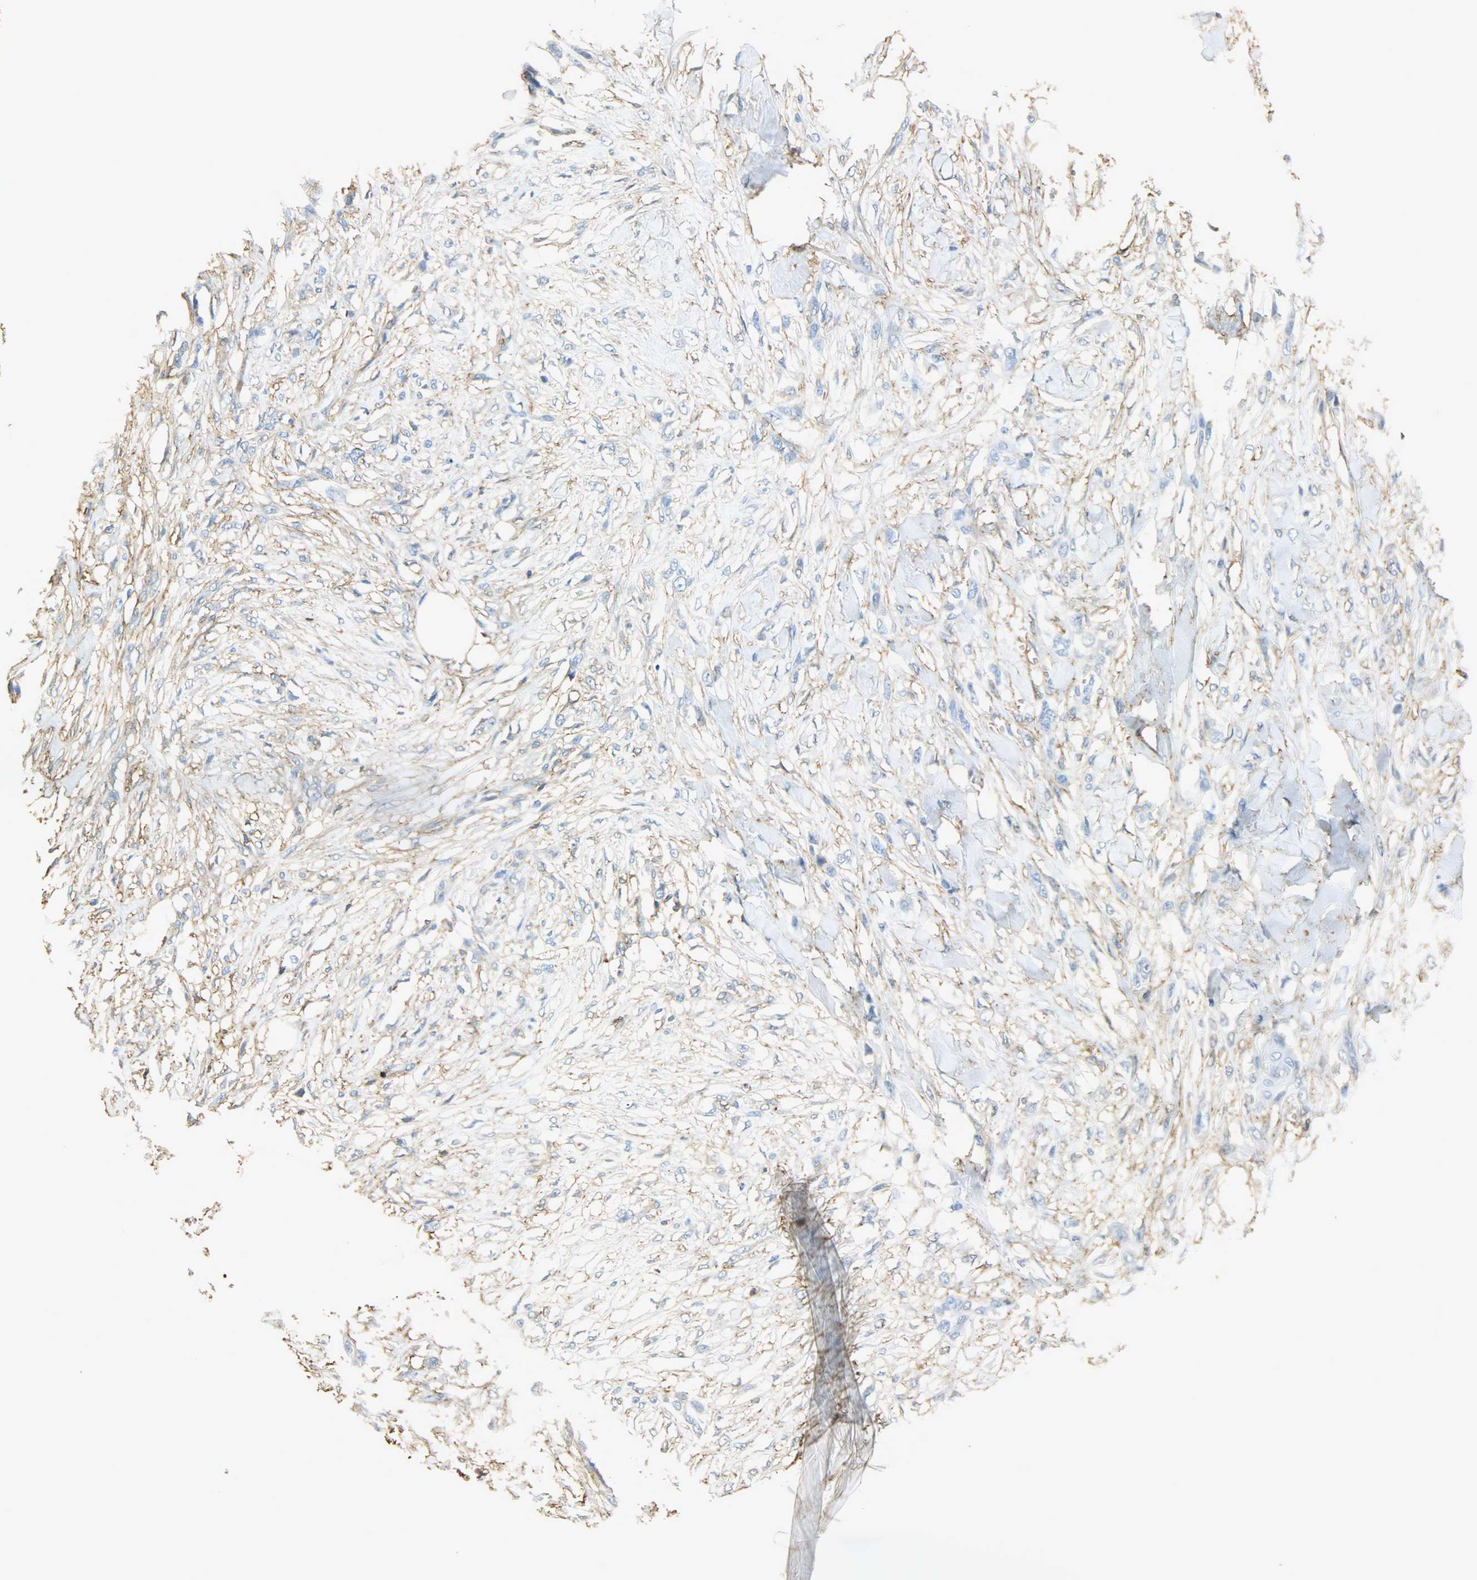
{"staining": {"intensity": "negative", "quantity": "none", "location": "none"}, "tissue": "skin cancer", "cell_type": "Tumor cells", "image_type": "cancer", "snomed": [{"axis": "morphology", "description": "Normal tissue, NOS"}, {"axis": "morphology", "description": "Squamous cell carcinoma, NOS"}, {"axis": "topography", "description": "Skin"}], "caption": "DAB immunohistochemical staining of human skin cancer exhibits no significant positivity in tumor cells.", "gene": "ANXA6", "patient": {"sex": "female", "age": 59}}